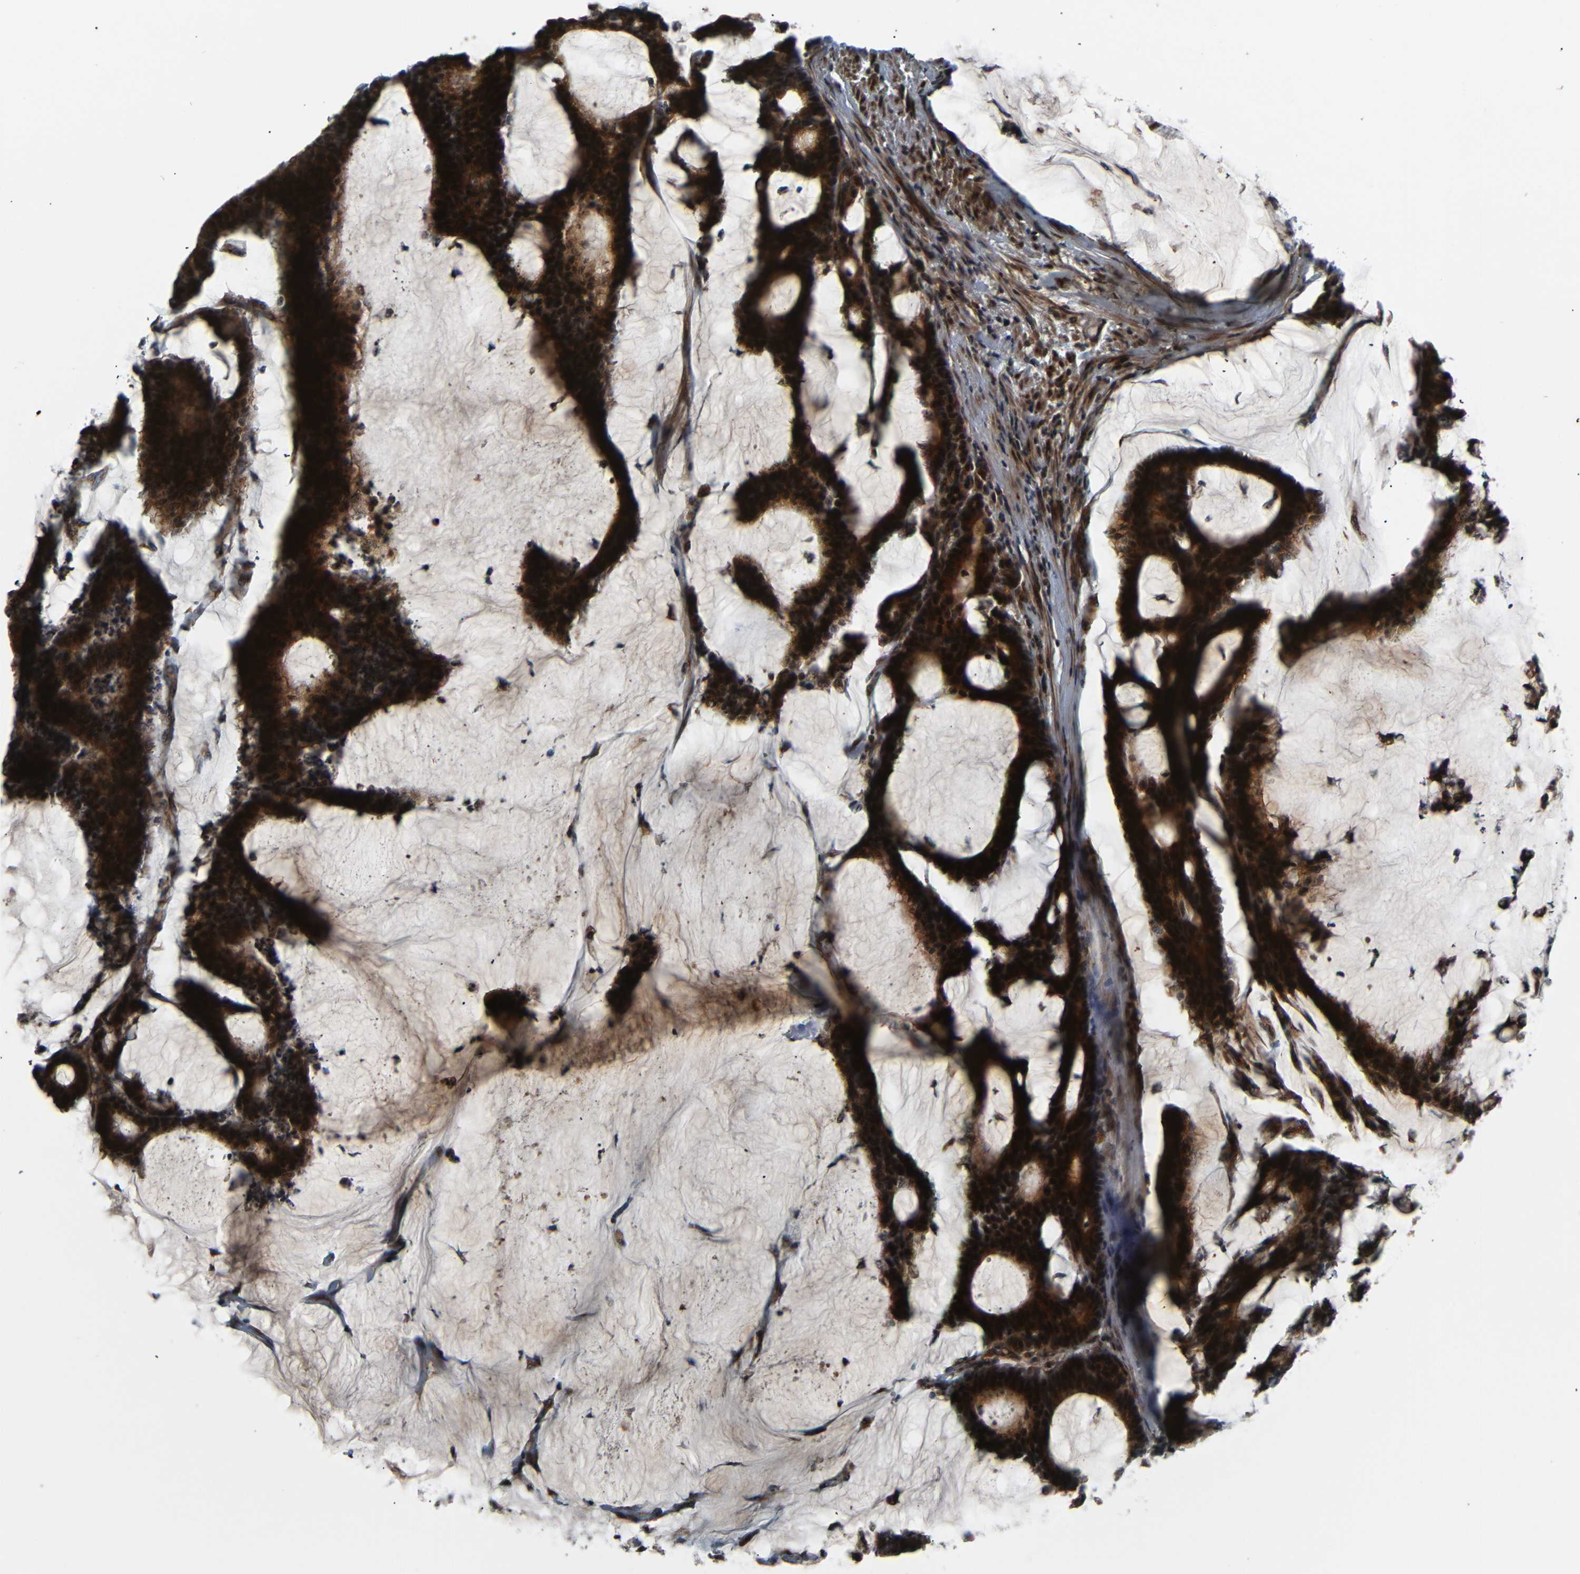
{"staining": {"intensity": "strong", "quantity": ">75%", "location": "cytoplasmic/membranous,nuclear"}, "tissue": "colorectal cancer", "cell_type": "Tumor cells", "image_type": "cancer", "snomed": [{"axis": "morphology", "description": "Adenocarcinoma, NOS"}, {"axis": "topography", "description": "Colon"}], "caption": "Colorectal cancer stained for a protein (brown) demonstrates strong cytoplasmic/membranous and nuclear positive expression in approximately >75% of tumor cells.", "gene": "AKAP9", "patient": {"sex": "female", "age": 84}}